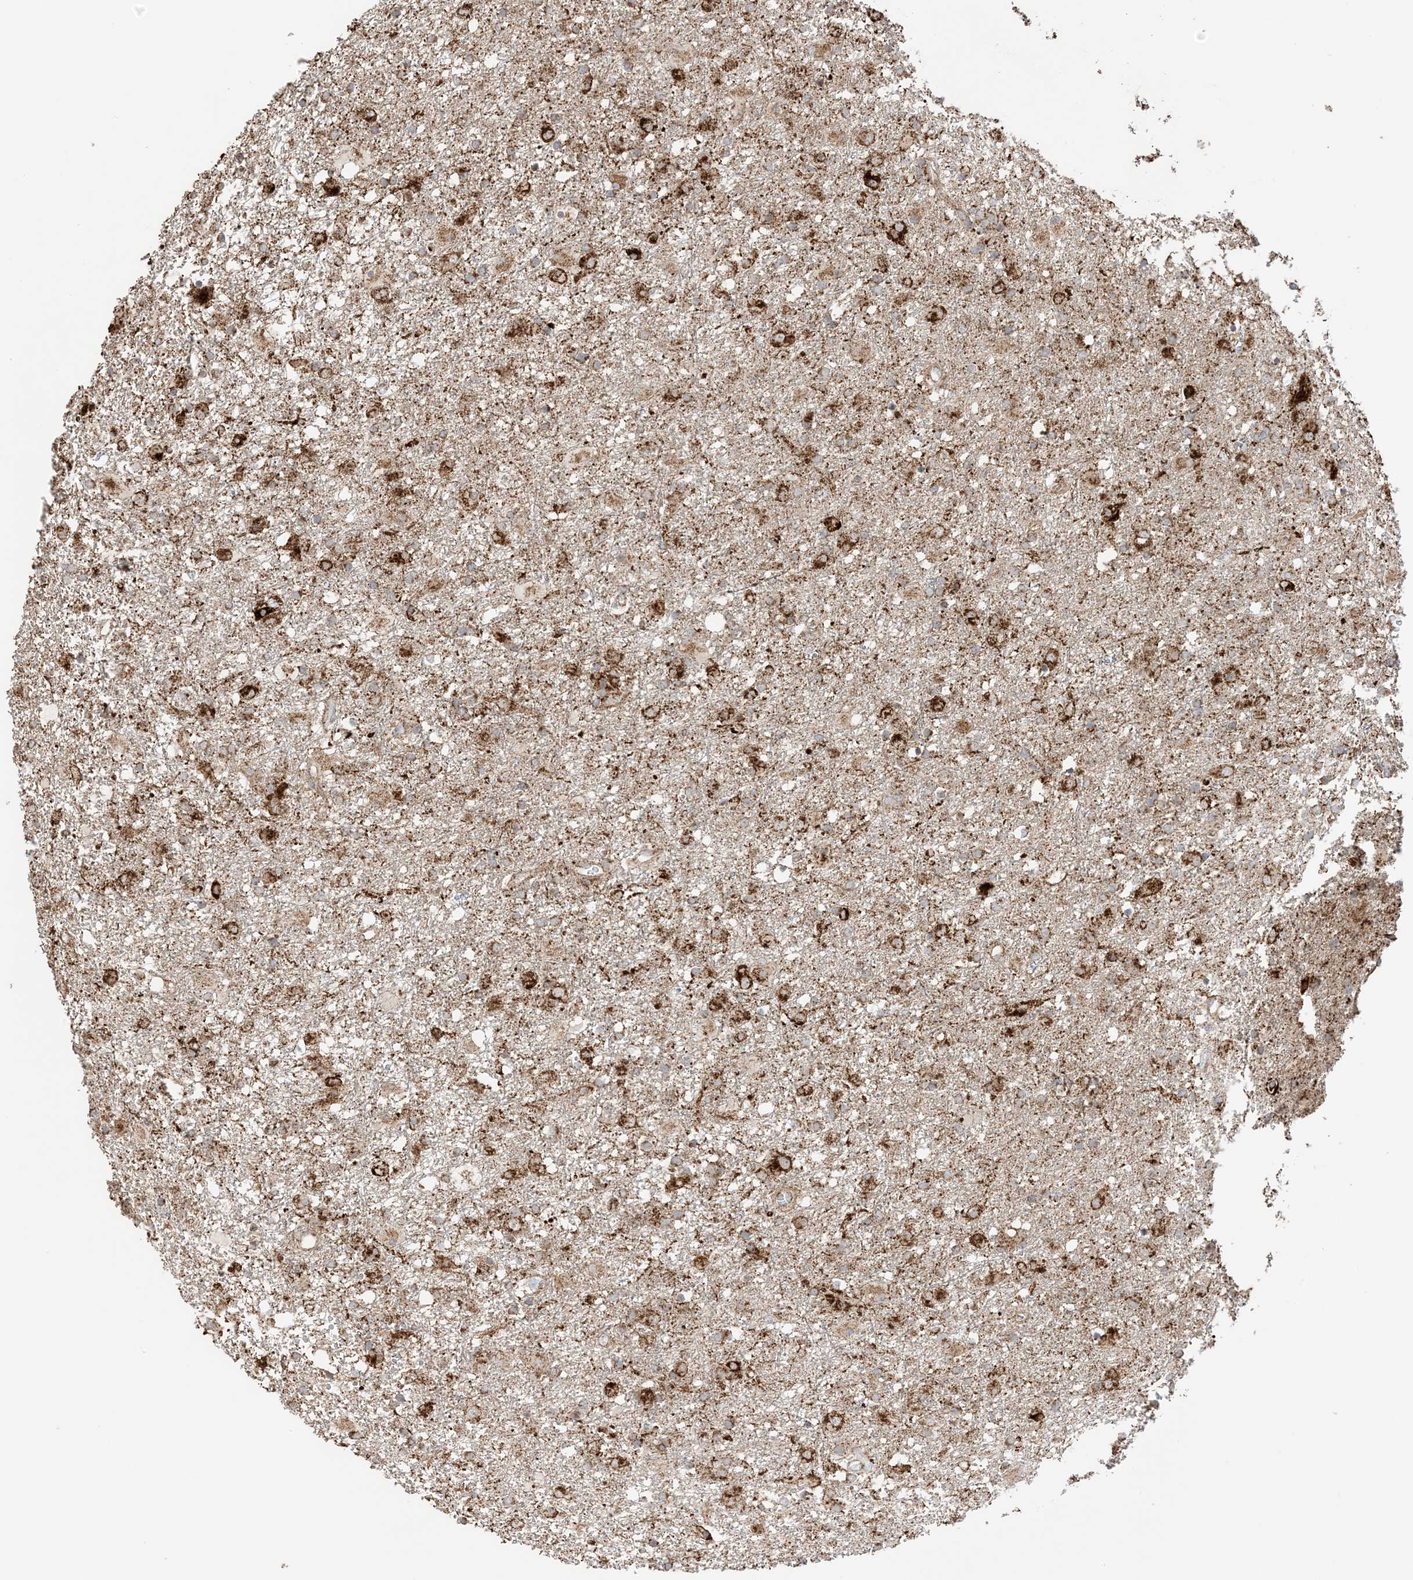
{"staining": {"intensity": "moderate", "quantity": ">75%", "location": "cytoplasmic/membranous"}, "tissue": "glioma", "cell_type": "Tumor cells", "image_type": "cancer", "snomed": [{"axis": "morphology", "description": "Glioma, malignant, Low grade"}, {"axis": "topography", "description": "Brain"}], "caption": "About >75% of tumor cells in human glioma exhibit moderate cytoplasmic/membranous protein staining as visualized by brown immunohistochemical staining.", "gene": "N4BP3", "patient": {"sex": "male", "age": 65}}